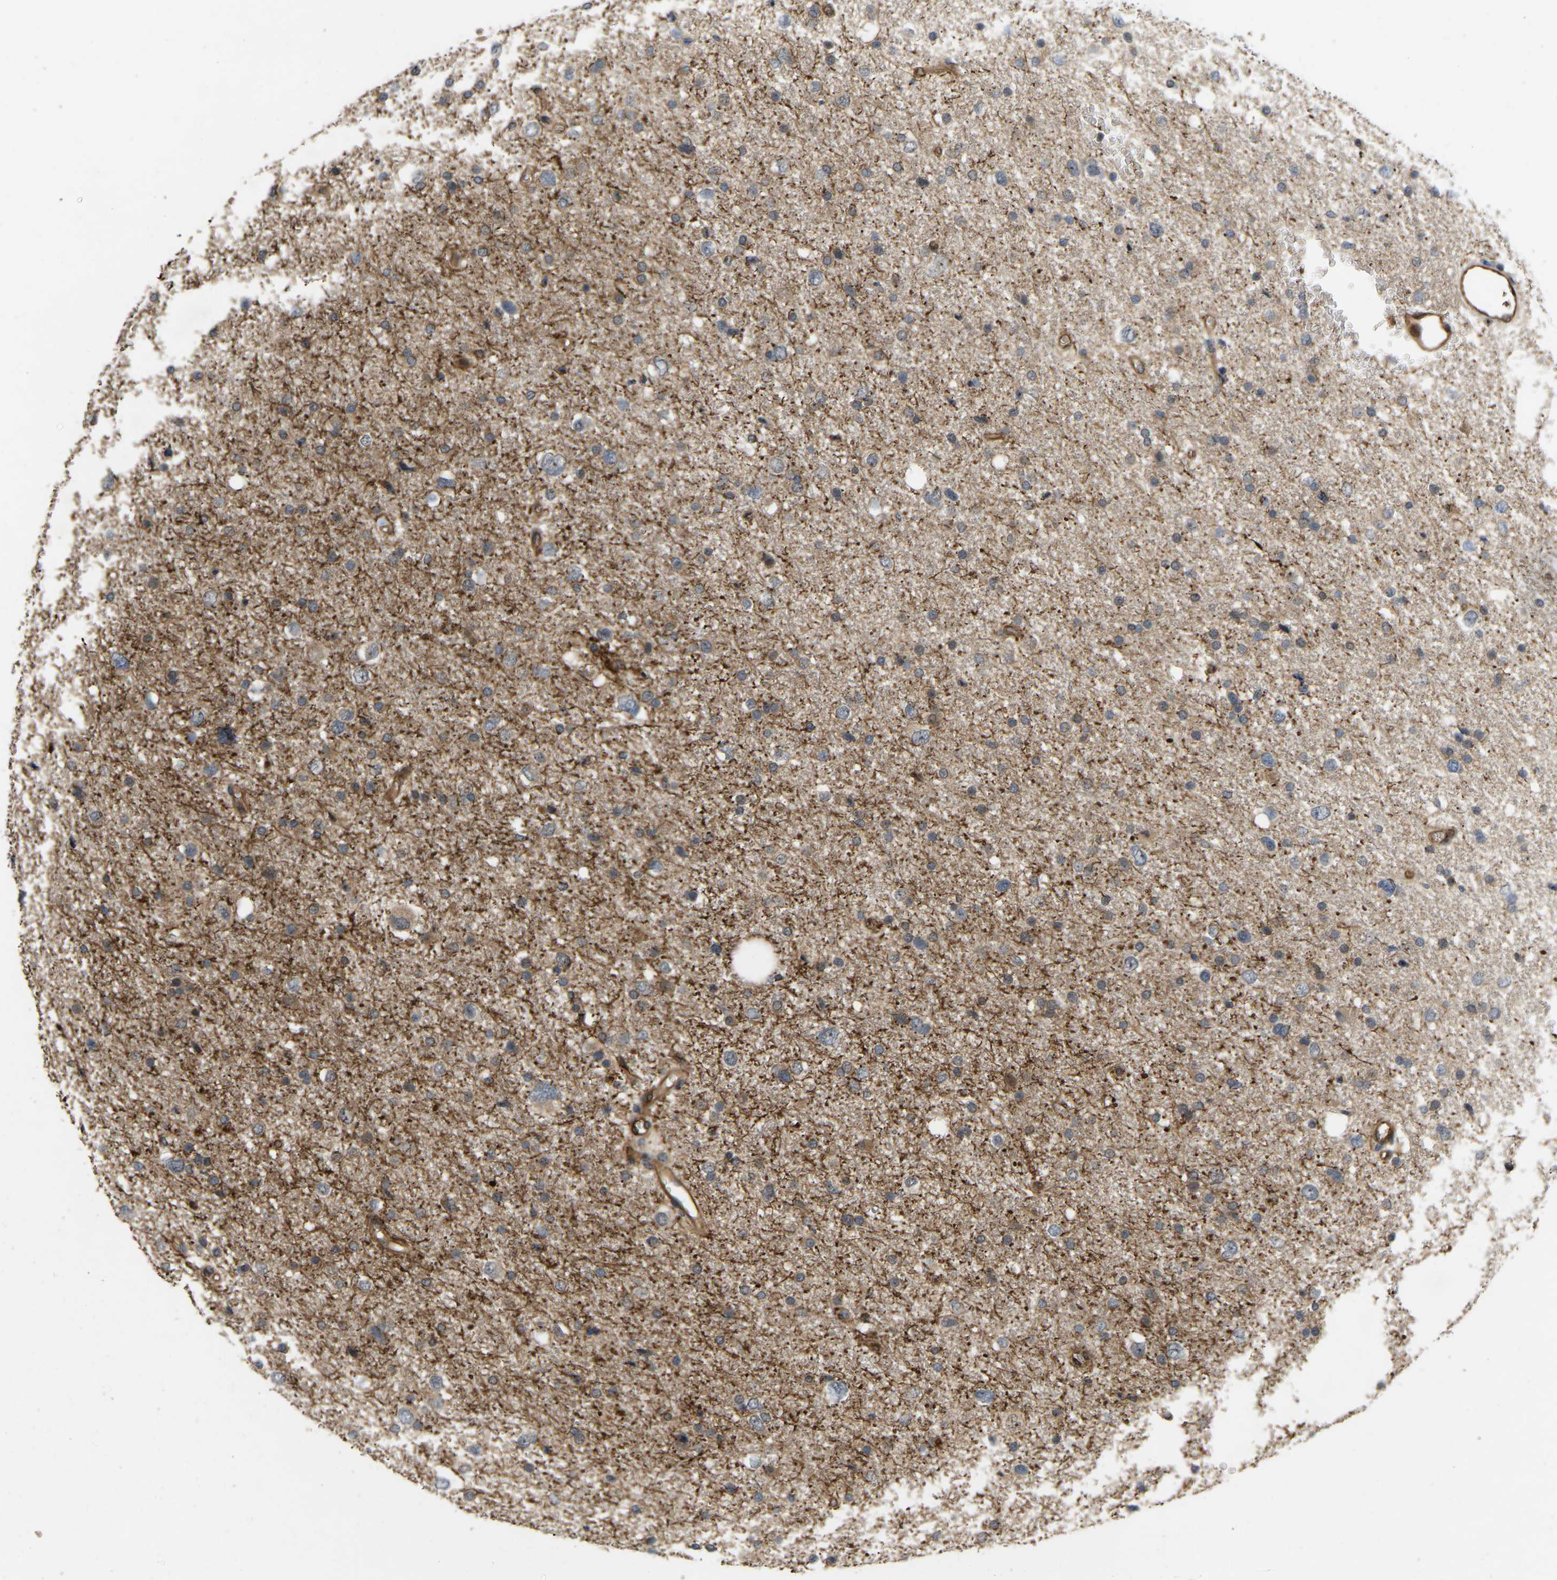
{"staining": {"intensity": "weak", "quantity": "<25%", "location": "cytoplasmic/membranous"}, "tissue": "glioma", "cell_type": "Tumor cells", "image_type": "cancer", "snomed": [{"axis": "morphology", "description": "Glioma, malignant, Low grade"}, {"axis": "topography", "description": "Brain"}], "caption": "The histopathology image reveals no staining of tumor cells in glioma.", "gene": "LIMK2", "patient": {"sex": "female", "age": 37}}